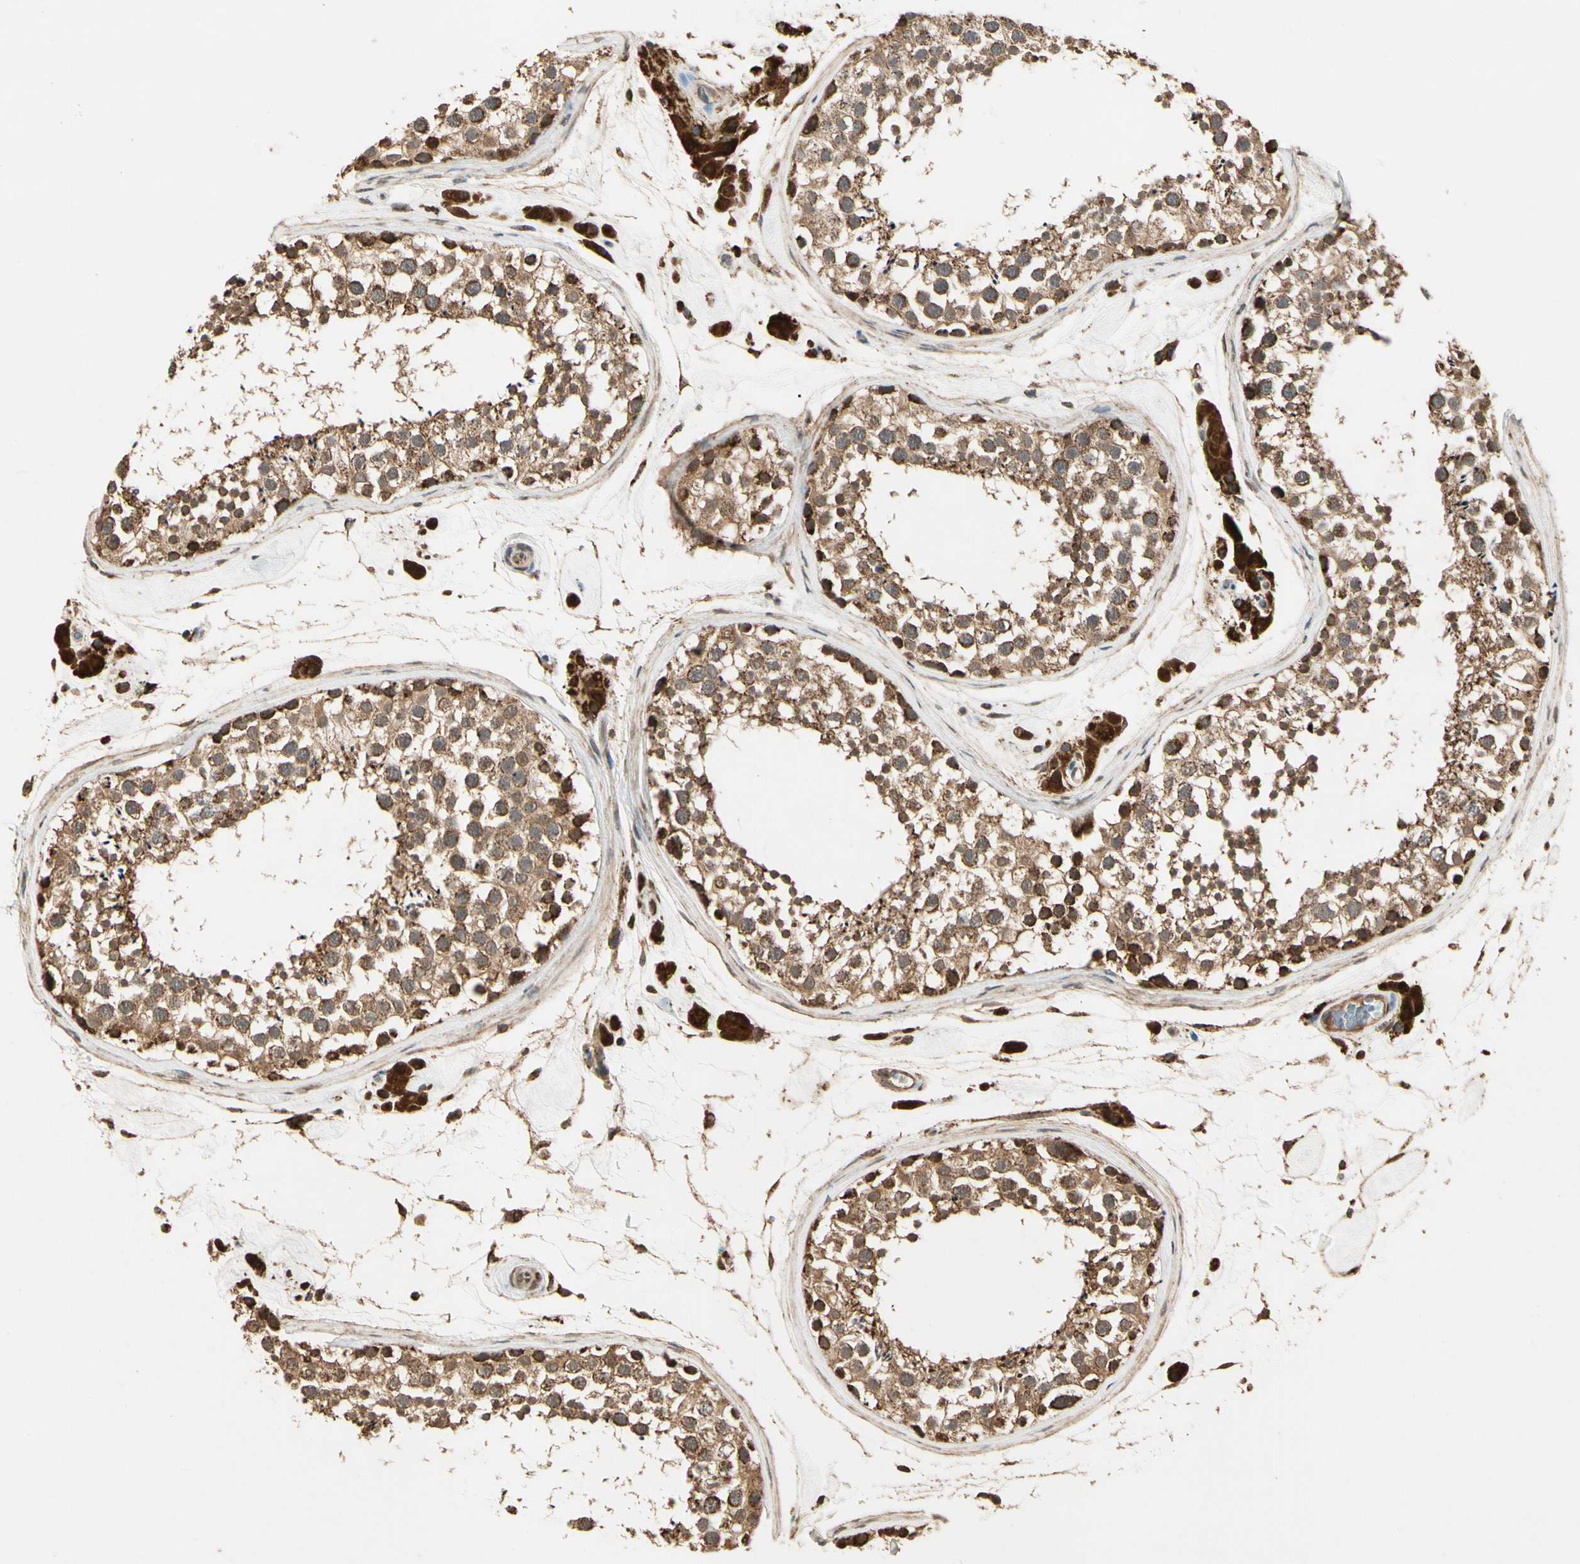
{"staining": {"intensity": "moderate", "quantity": ">75%", "location": "cytoplasmic/membranous"}, "tissue": "testis", "cell_type": "Cells in seminiferous ducts", "image_type": "normal", "snomed": [{"axis": "morphology", "description": "Normal tissue, NOS"}, {"axis": "topography", "description": "Testis"}], "caption": "IHC (DAB (3,3'-diaminobenzidine)) staining of normal human testis exhibits moderate cytoplasmic/membranous protein positivity in approximately >75% of cells in seminiferous ducts.", "gene": "PRDX5", "patient": {"sex": "male", "age": 46}}